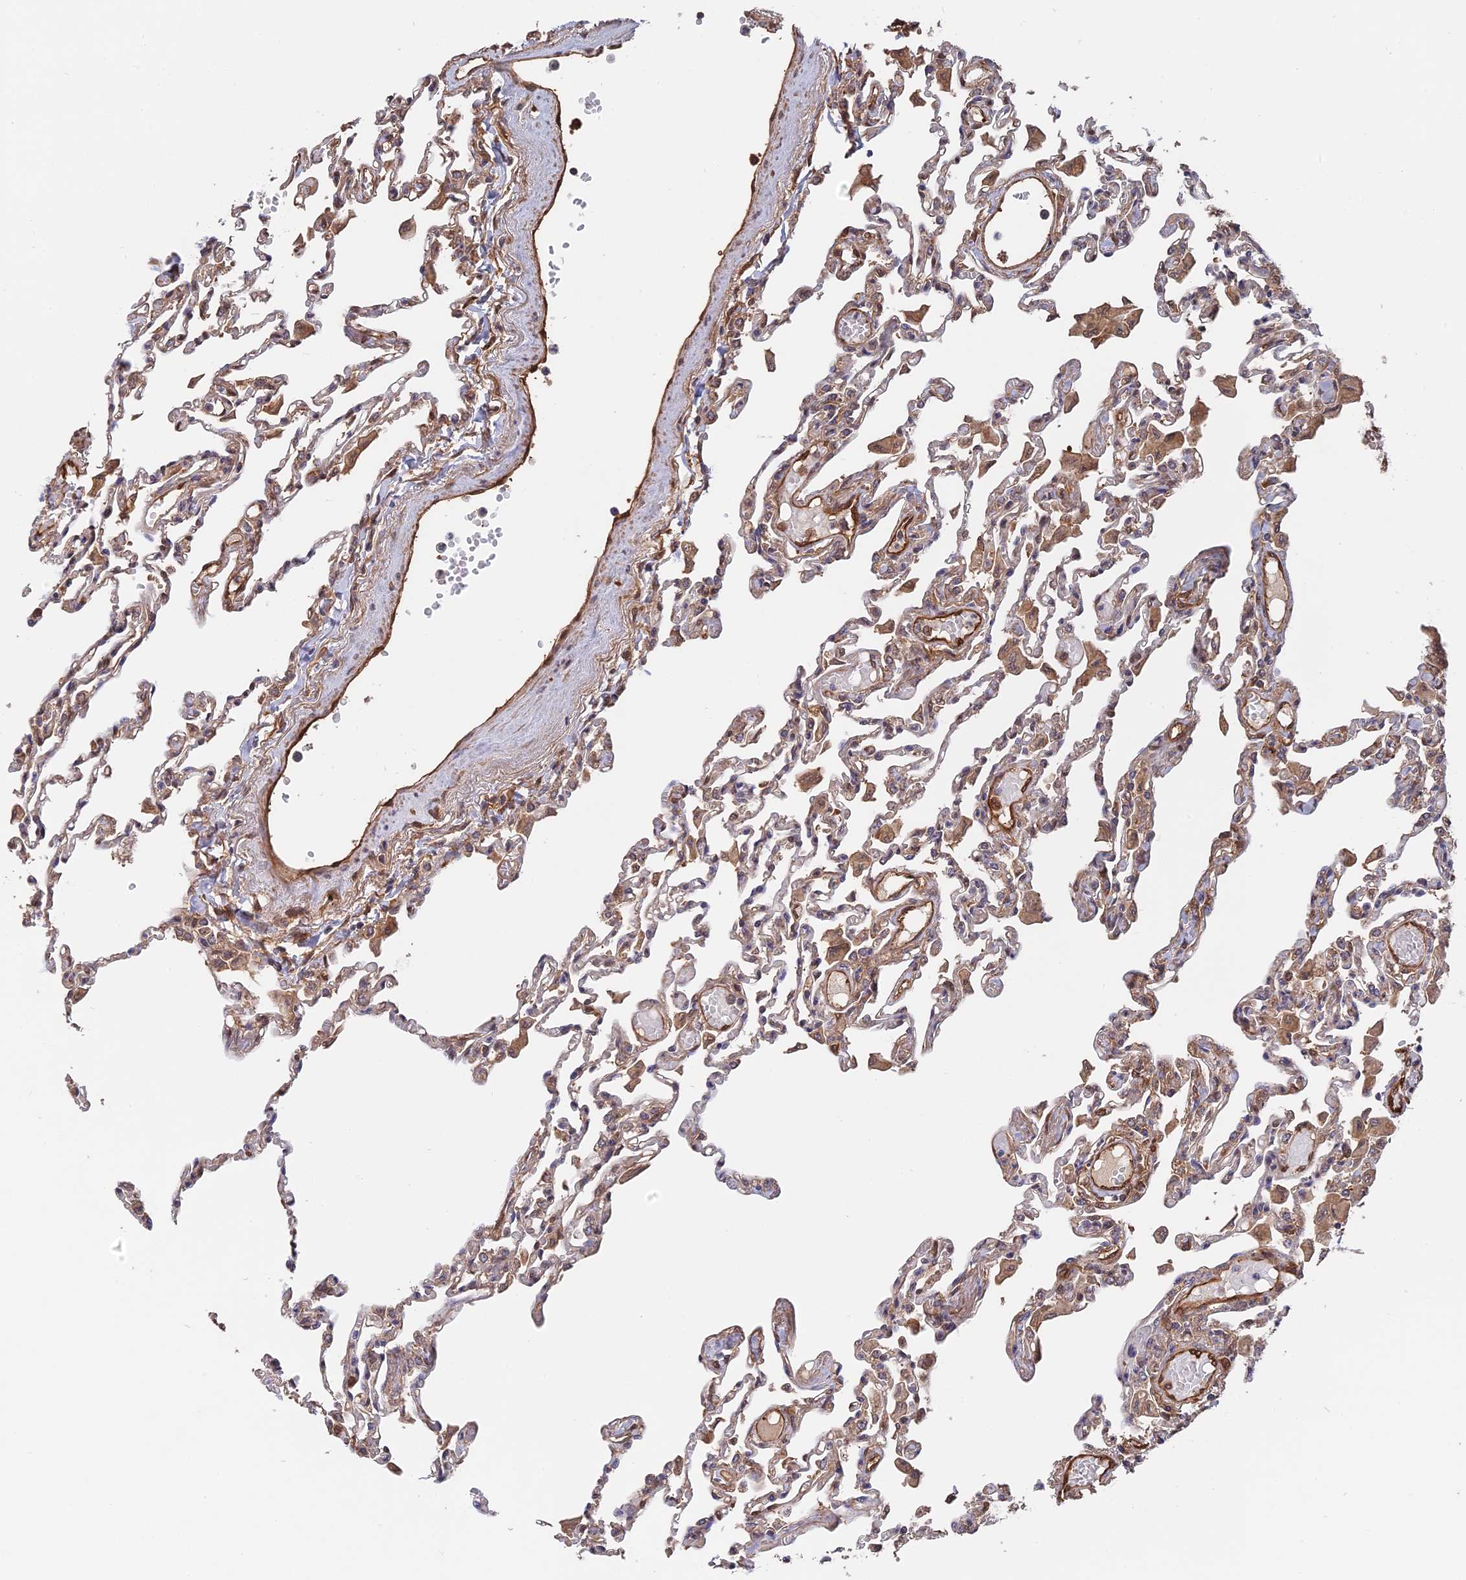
{"staining": {"intensity": "moderate", "quantity": "<25%", "location": "cytoplasmic/membranous"}, "tissue": "lung", "cell_type": "Alveolar cells", "image_type": "normal", "snomed": [{"axis": "morphology", "description": "Normal tissue, NOS"}, {"axis": "topography", "description": "Bronchus"}, {"axis": "topography", "description": "Lung"}], "caption": "Alveolar cells exhibit low levels of moderate cytoplasmic/membranous positivity in about <25% of cells in unremarkable lung.", "gene": "SAC3D1", "patient": {"sex": "female", "age": 49}}